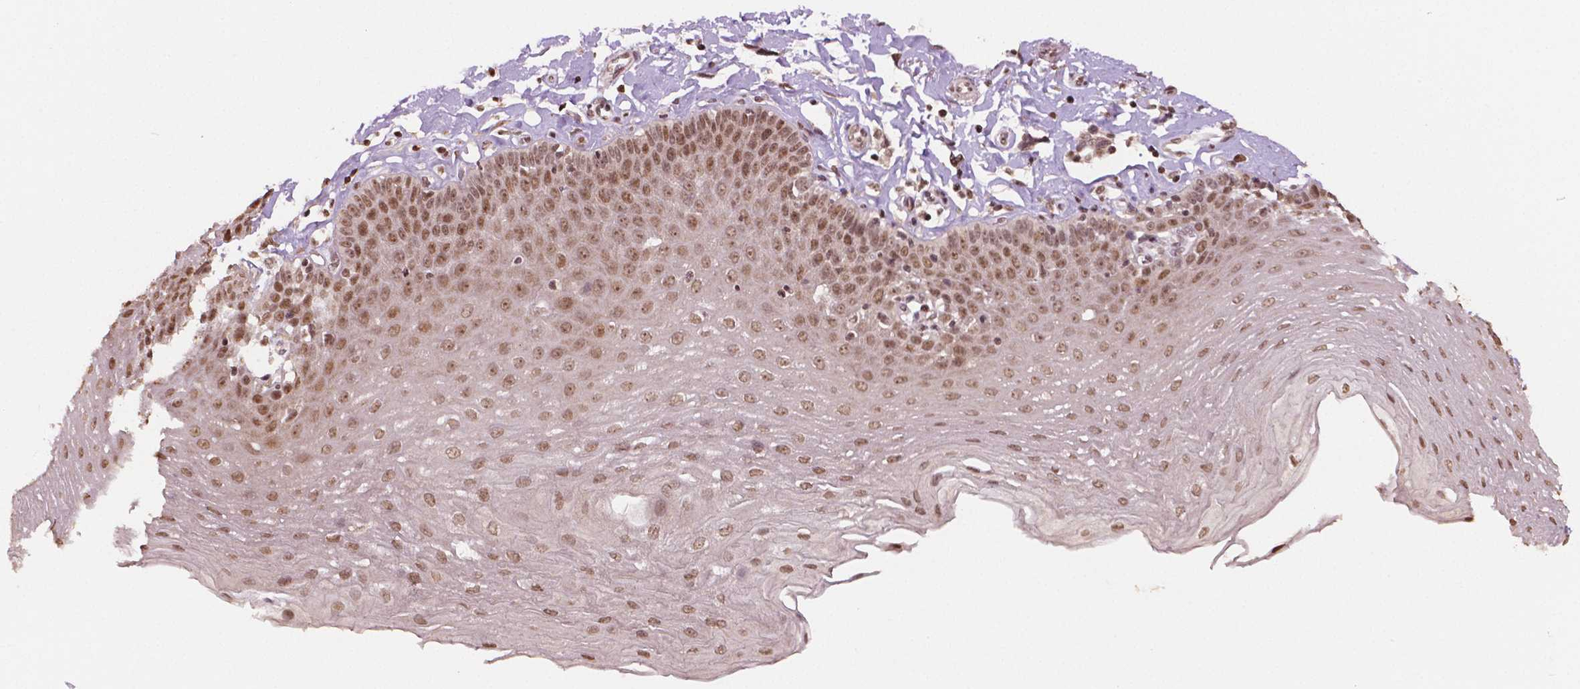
{"staining": {"intensity": "moderate", "quantity": ">75%", "location": "nuclear"}, "tissue": "esophagus", "cell_type": "Squamous epithelial cells", "image_type": "normal", "snomed": [{"axis": "morphology", "description": "Normal tissue, NOS"}, {"axis": "topography", "description": "Esophagus"}], "caption": "A brown stain highlights moderate nuclear staining of a protein in squamous epithelial cells of benign human esophagus. The protein is shown in brown color, while the nuclei are stained blue.", "gene": "DEK", "patient": {"sex": "female", "age": 81}}